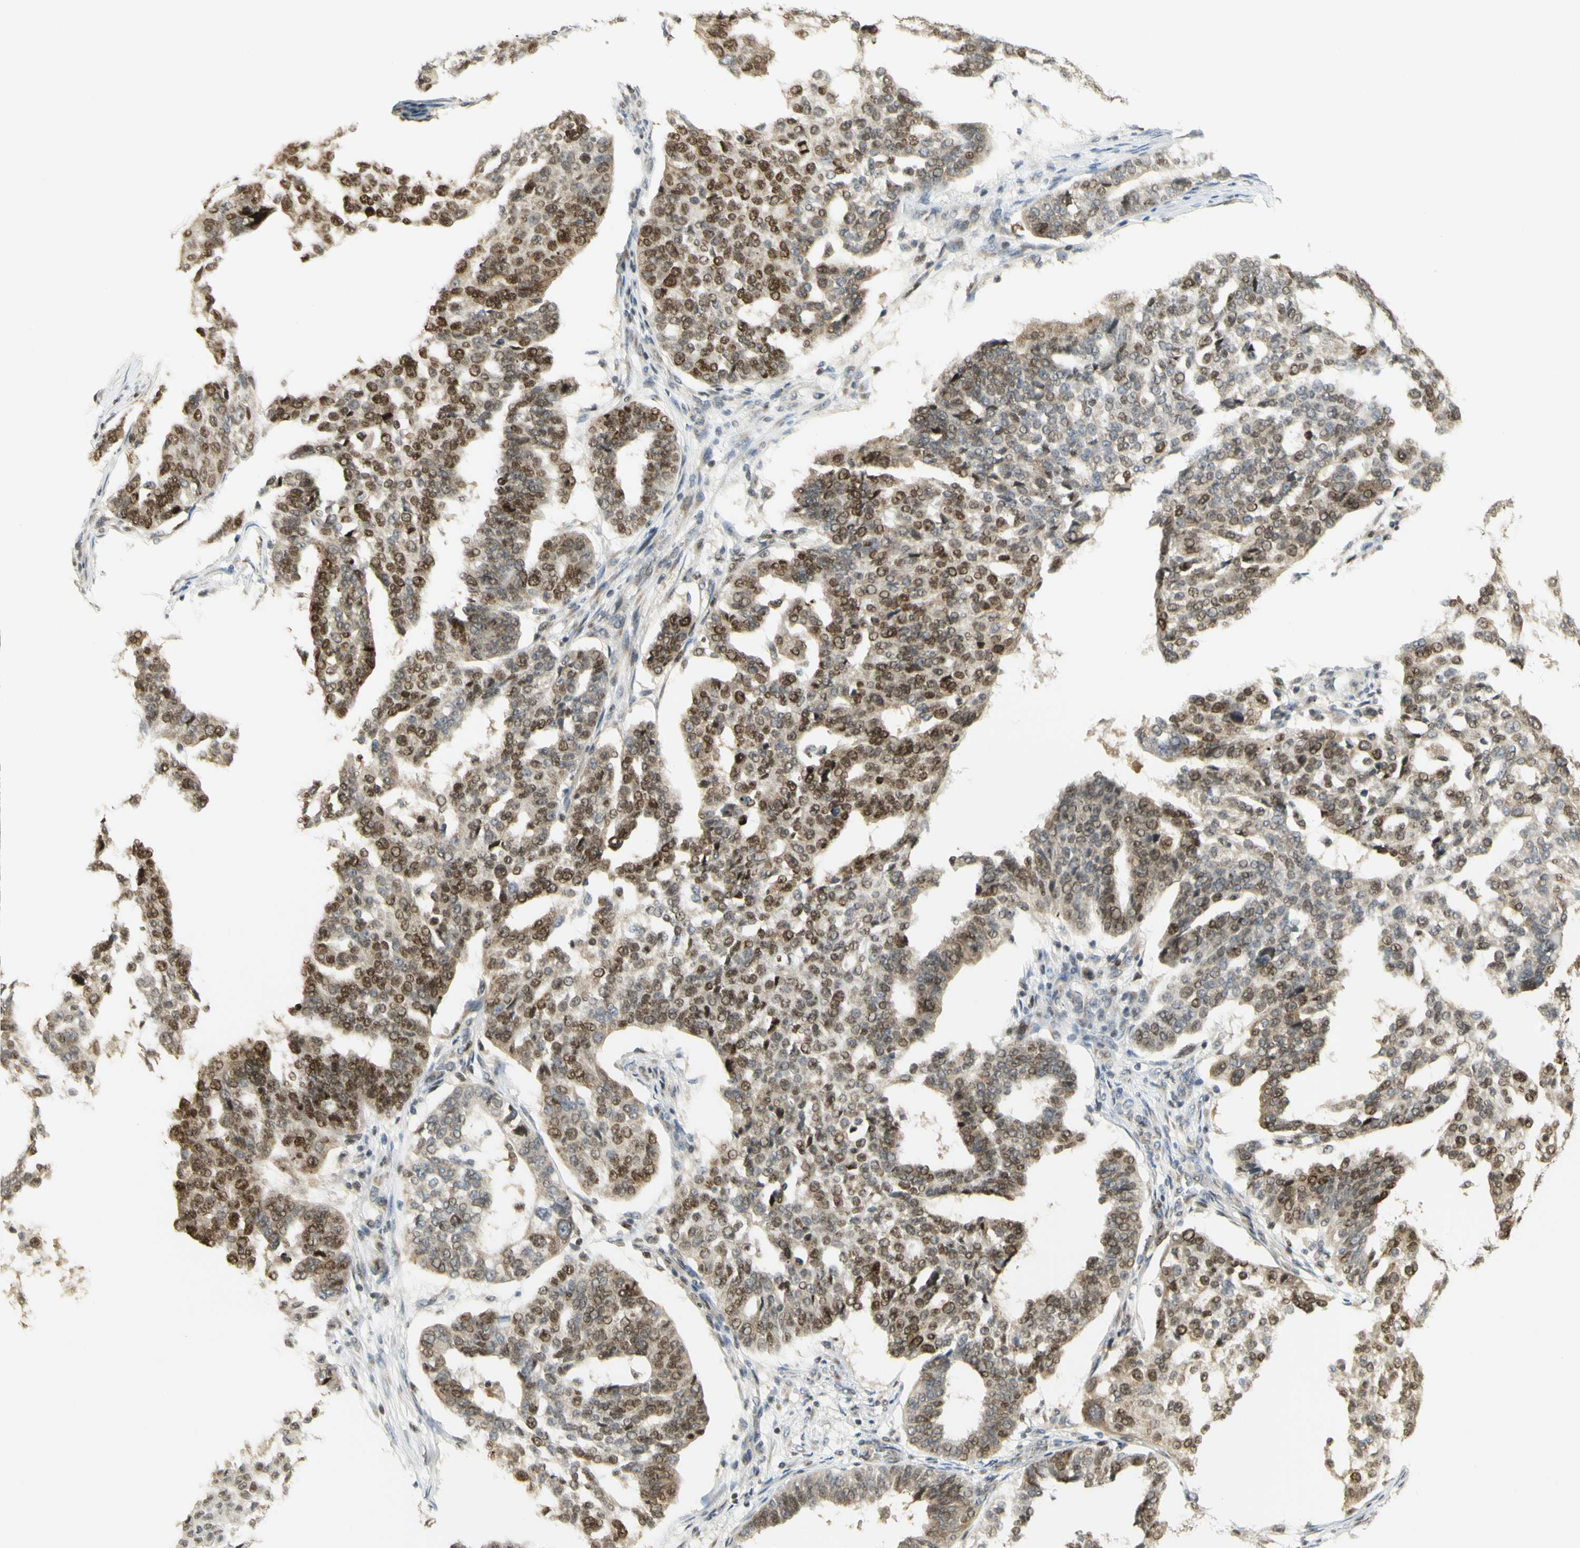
{"staining": {"intensity": "moderate", "quantity": "25%-75%", "location": "cytoplasmic/membranous,nuclear"}, "tissue": "ovarian cancer", "cell_type": "Tumor cells", "image_type": "cancer", "snomed": [{"axis": "morphology", "description": "Cystadenocarcinoma, serous, NOS"}, {"axis": "topography", "description": "Ovary"}], "caption": "Immunohistochemical staining of human ovarian cancer (serous cystadenocarcinoma) shows medium levels of moderate cytoplasmic/membranous and nuclear positivity in approximately 25%-75% of tumor cells.", "gene": "KIF11", "patient": {"sex": "female", "age": 59}}